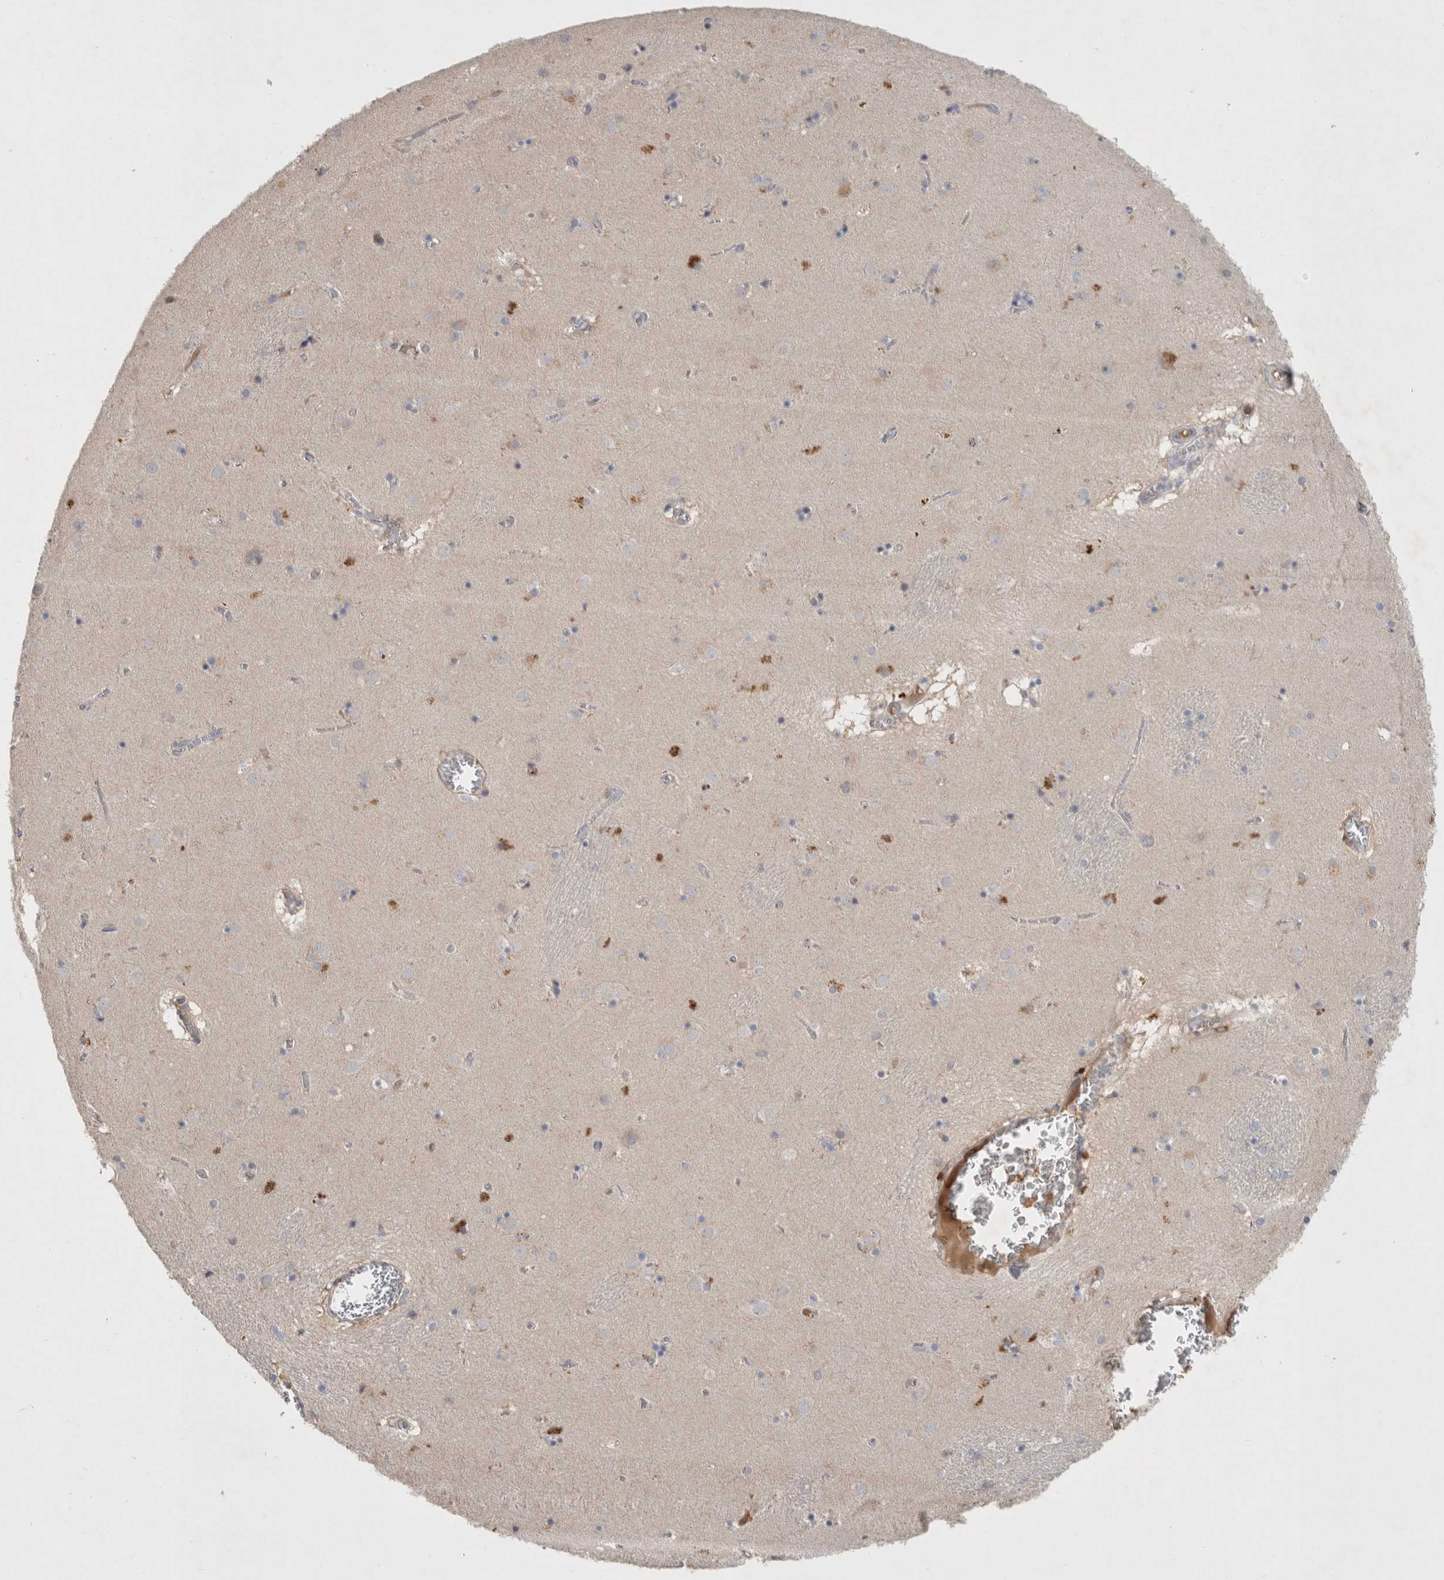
{"staining": {"intensity": "negative", "quantity": "none", "location": "none"}, "tissue": "caudate", "cell_type": "Glial cells", "image_type": "normal", "snomed": [{"axis": "morphology", "description": "Normal tissue, NOS"}, {"axis": "topography", "description": "Lateral ventricle wall"}], "caption": "IHC histopathology image of unremarkable human caudate stained for a protein (brown), which demonstrates no staining in glial cells.", "gene": "GFRA2", "patient": {"sex": "male", "age": 70}}